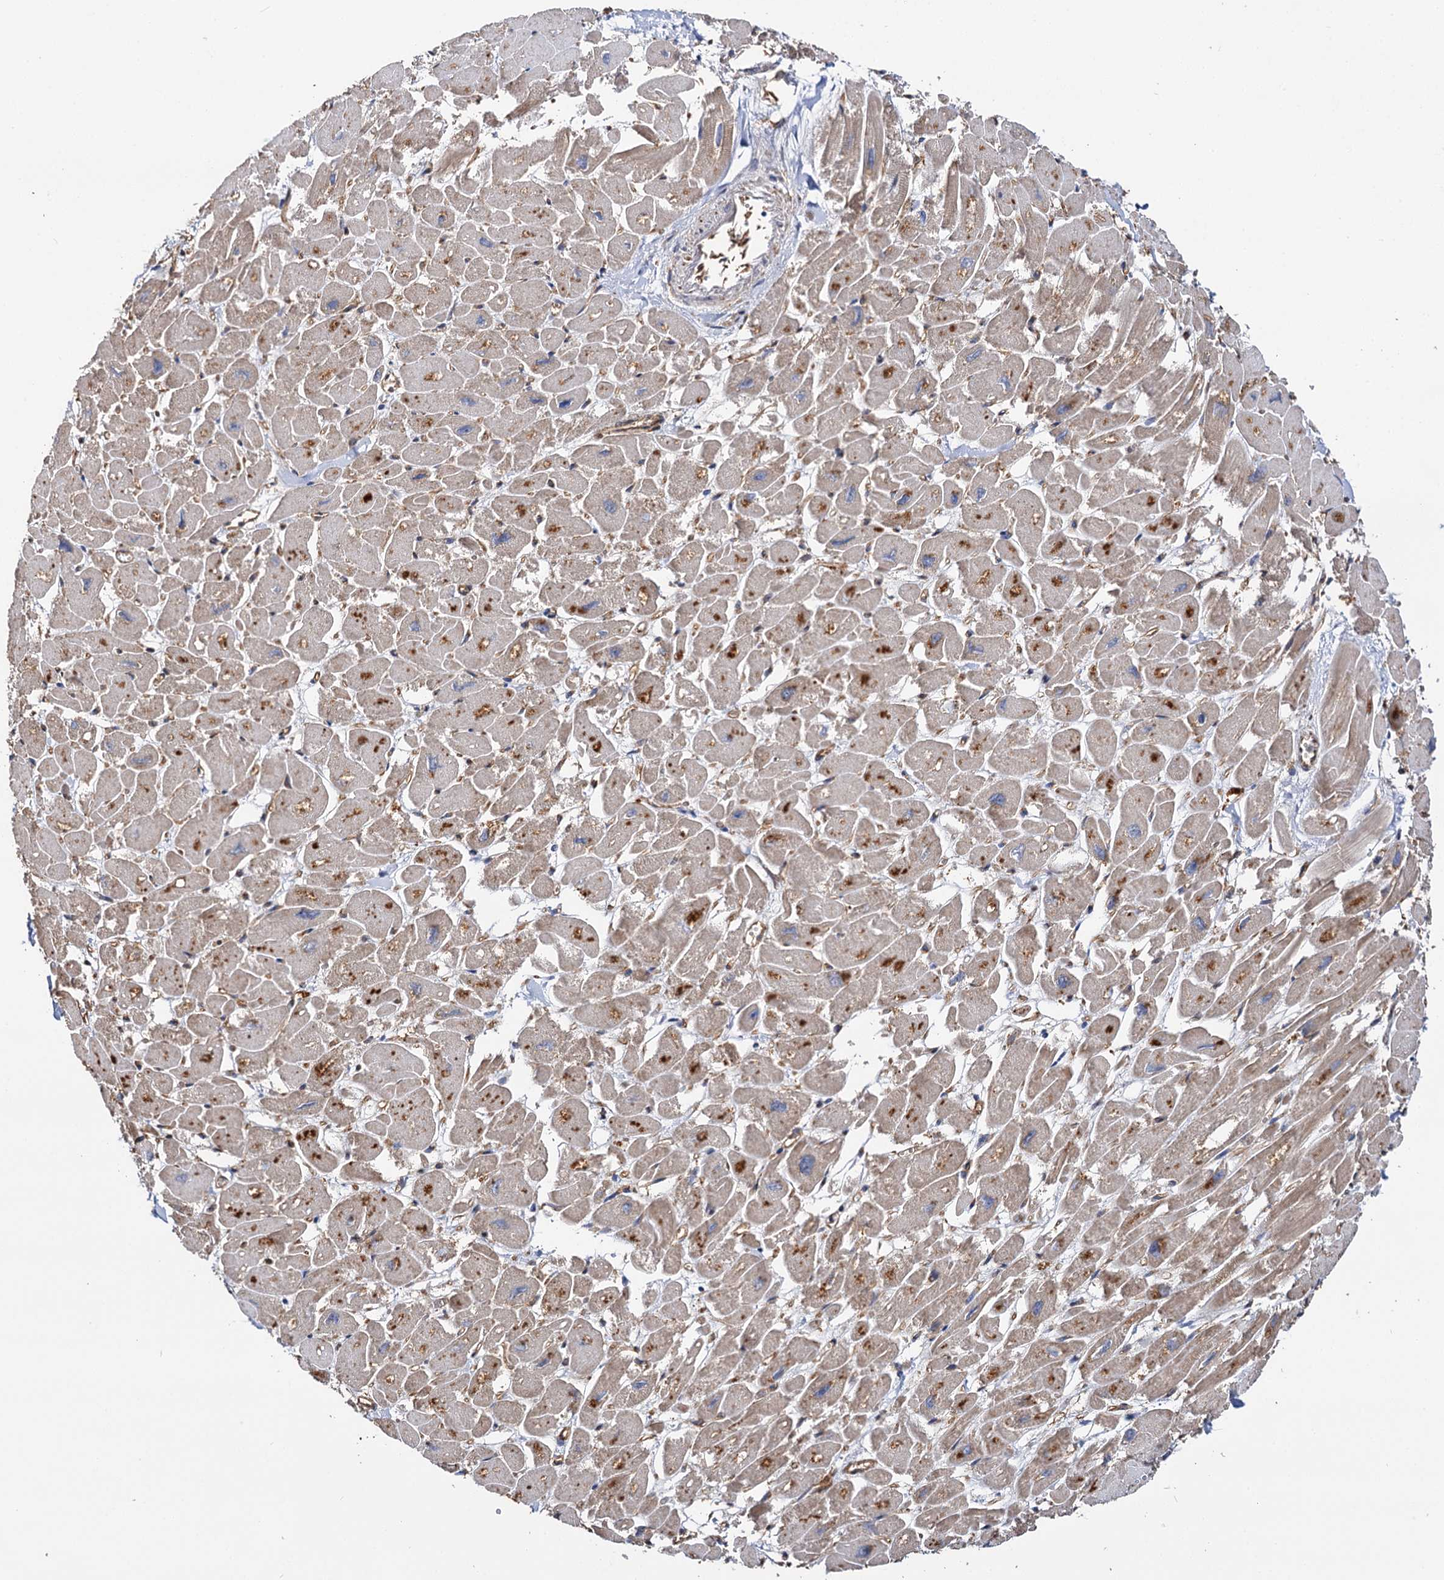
{"staining": {"intensity": "moderate", "quantity": "<25%", "location": "cytoplasmic/membranous"}, "tissue": "heart muscle", "cell_type": "Cardiomyocytes", "image_type": "normal", "snomed": [{"axis": "morphology", "description": "Normal tissue, NOS"}, {"axis": "topography", "description": "Heart"}], "caption": "Heart muscle was stained to show a protein in brown. There is low levels of moderate cytoplasmic/membranous staining in approximately <25% of cardiomyocytes.", "gene": "IDI1", "patient": {"sex": "male", "age": 54}}